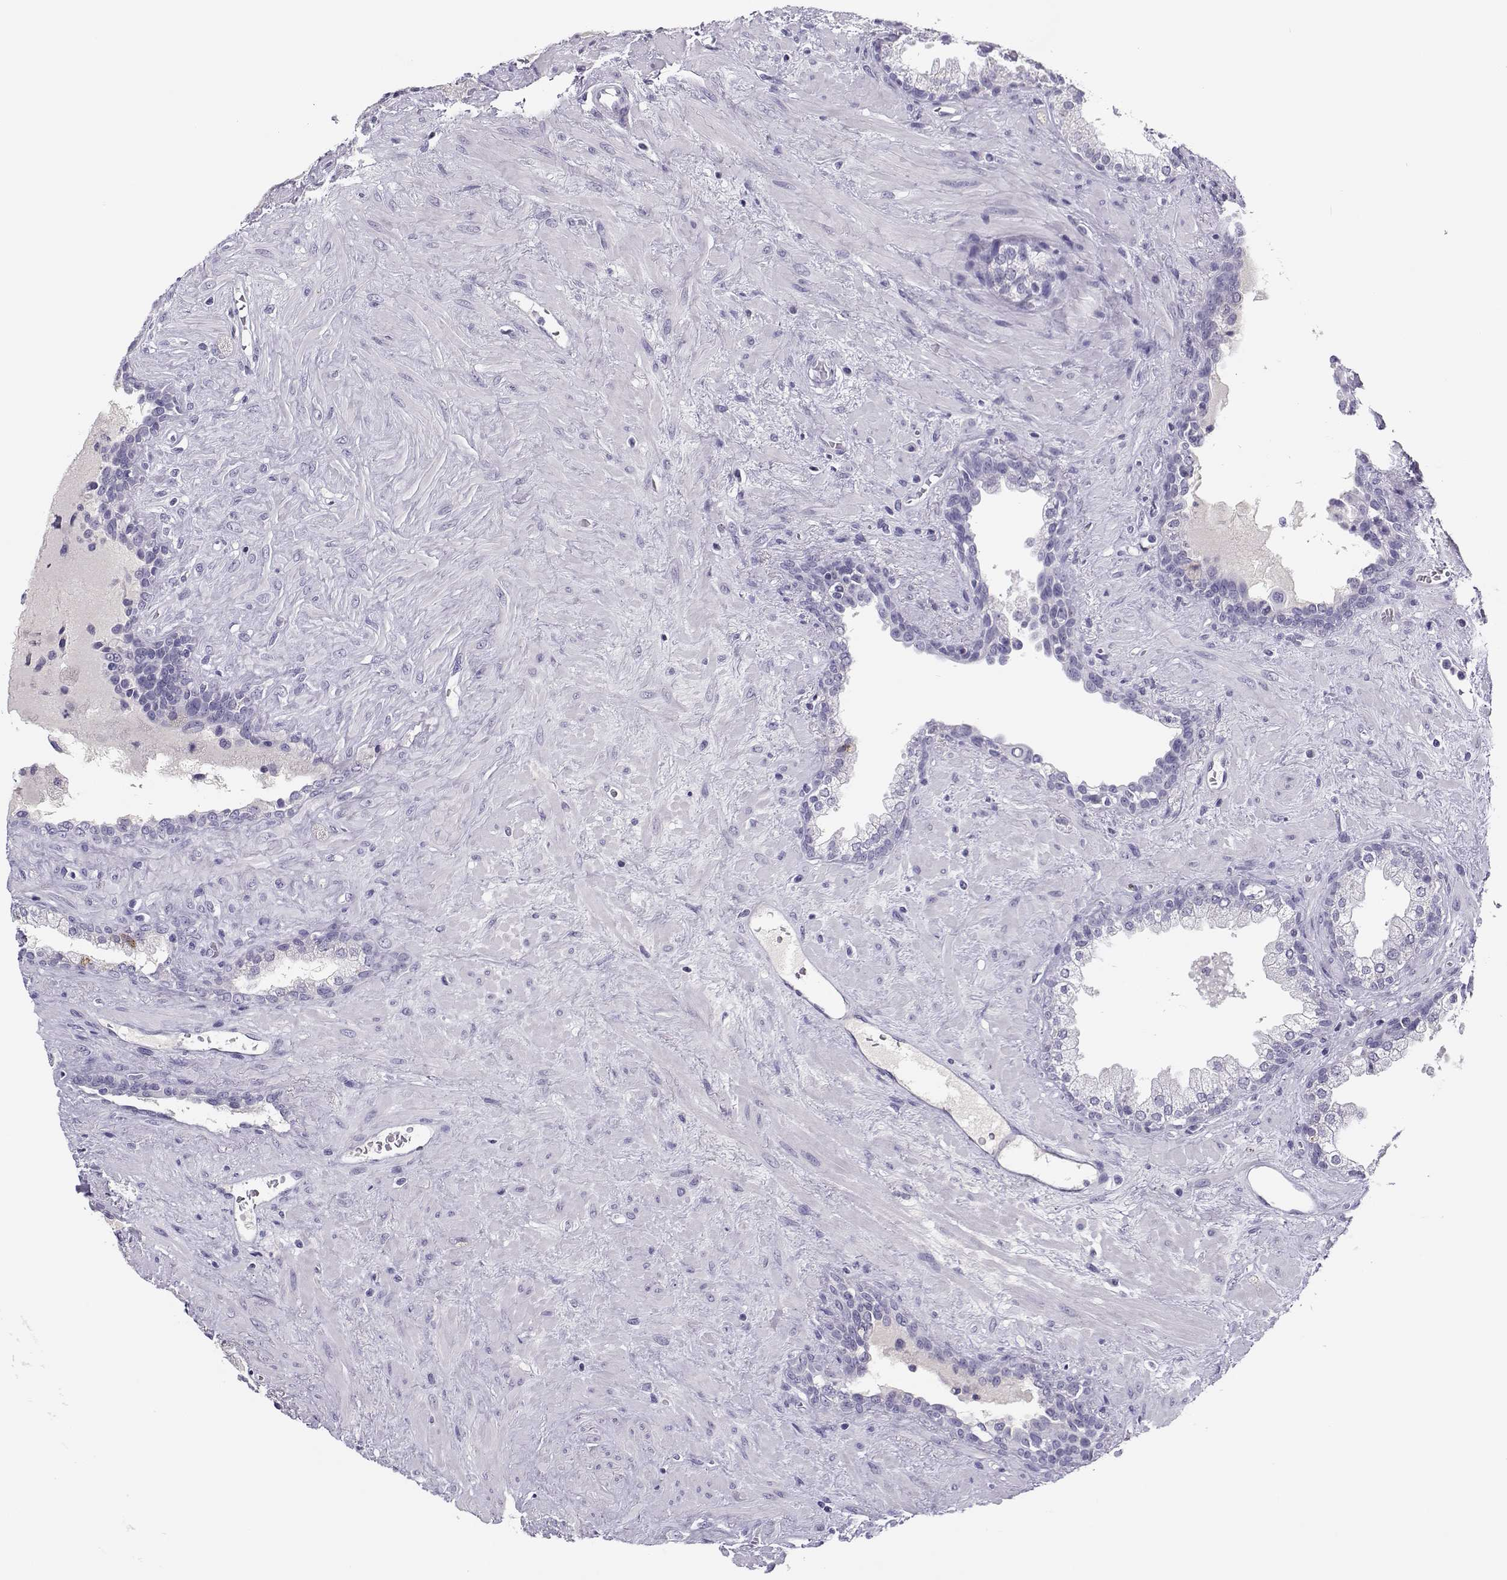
{"staining": {"intensity": "negative", "quantity": "none", "location": "none"}, "tissue": "prostate", "cell_type": "Glandular cells", "image_type": "normal", "snomed": [{"axis": "morphology", "description": "Normal tissue, NOS"}, {"axis": "topography", "description": "Prostate"}], "caption": "A histopathology image of prostate stained for a protein displays no brown staining in glandular cells.", "gene": "CFAP77", "patient": {"sex": "male", "age": 63}}